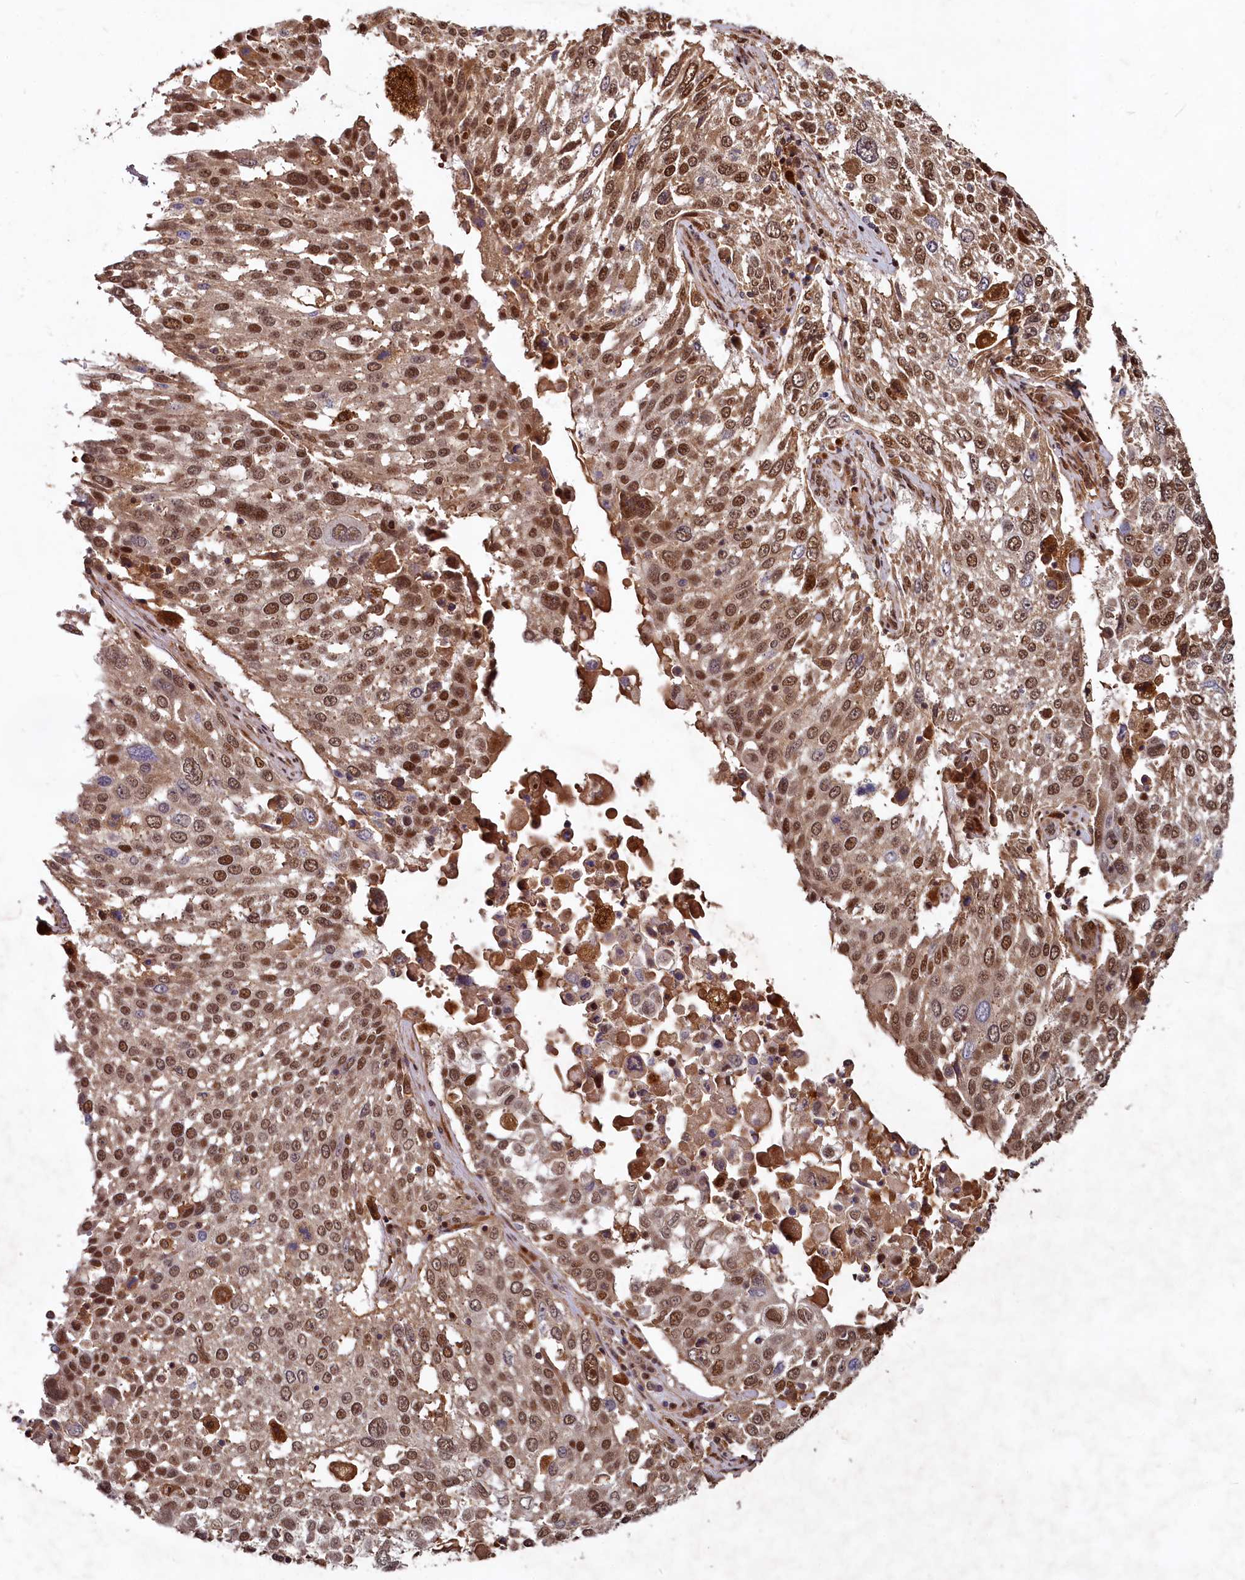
{"staining": {"intensity": "moderate", "quantity": ">75%", "location": "nuclear"}, "tissue": "lung cancer", "cell_type": "Tumor cells", "image_type": "cancer", "snomed": [{"axis": "morphology", "description": "Squamous cell carcinoma, NOS"}, {"axis": "topography", "description": "Lung"}], "caption": "IHC micrograph of neoplastic tissue: human lung squamous cell carcinoma stained using immunohistochemistry demonstrates medium levels of moderate protein expression localized specifically in the nuclear of tumor cells, appearing as a nuclear brown color.", "gene": "TRIM23", "patient": {"sex": "male", "age": 65}}